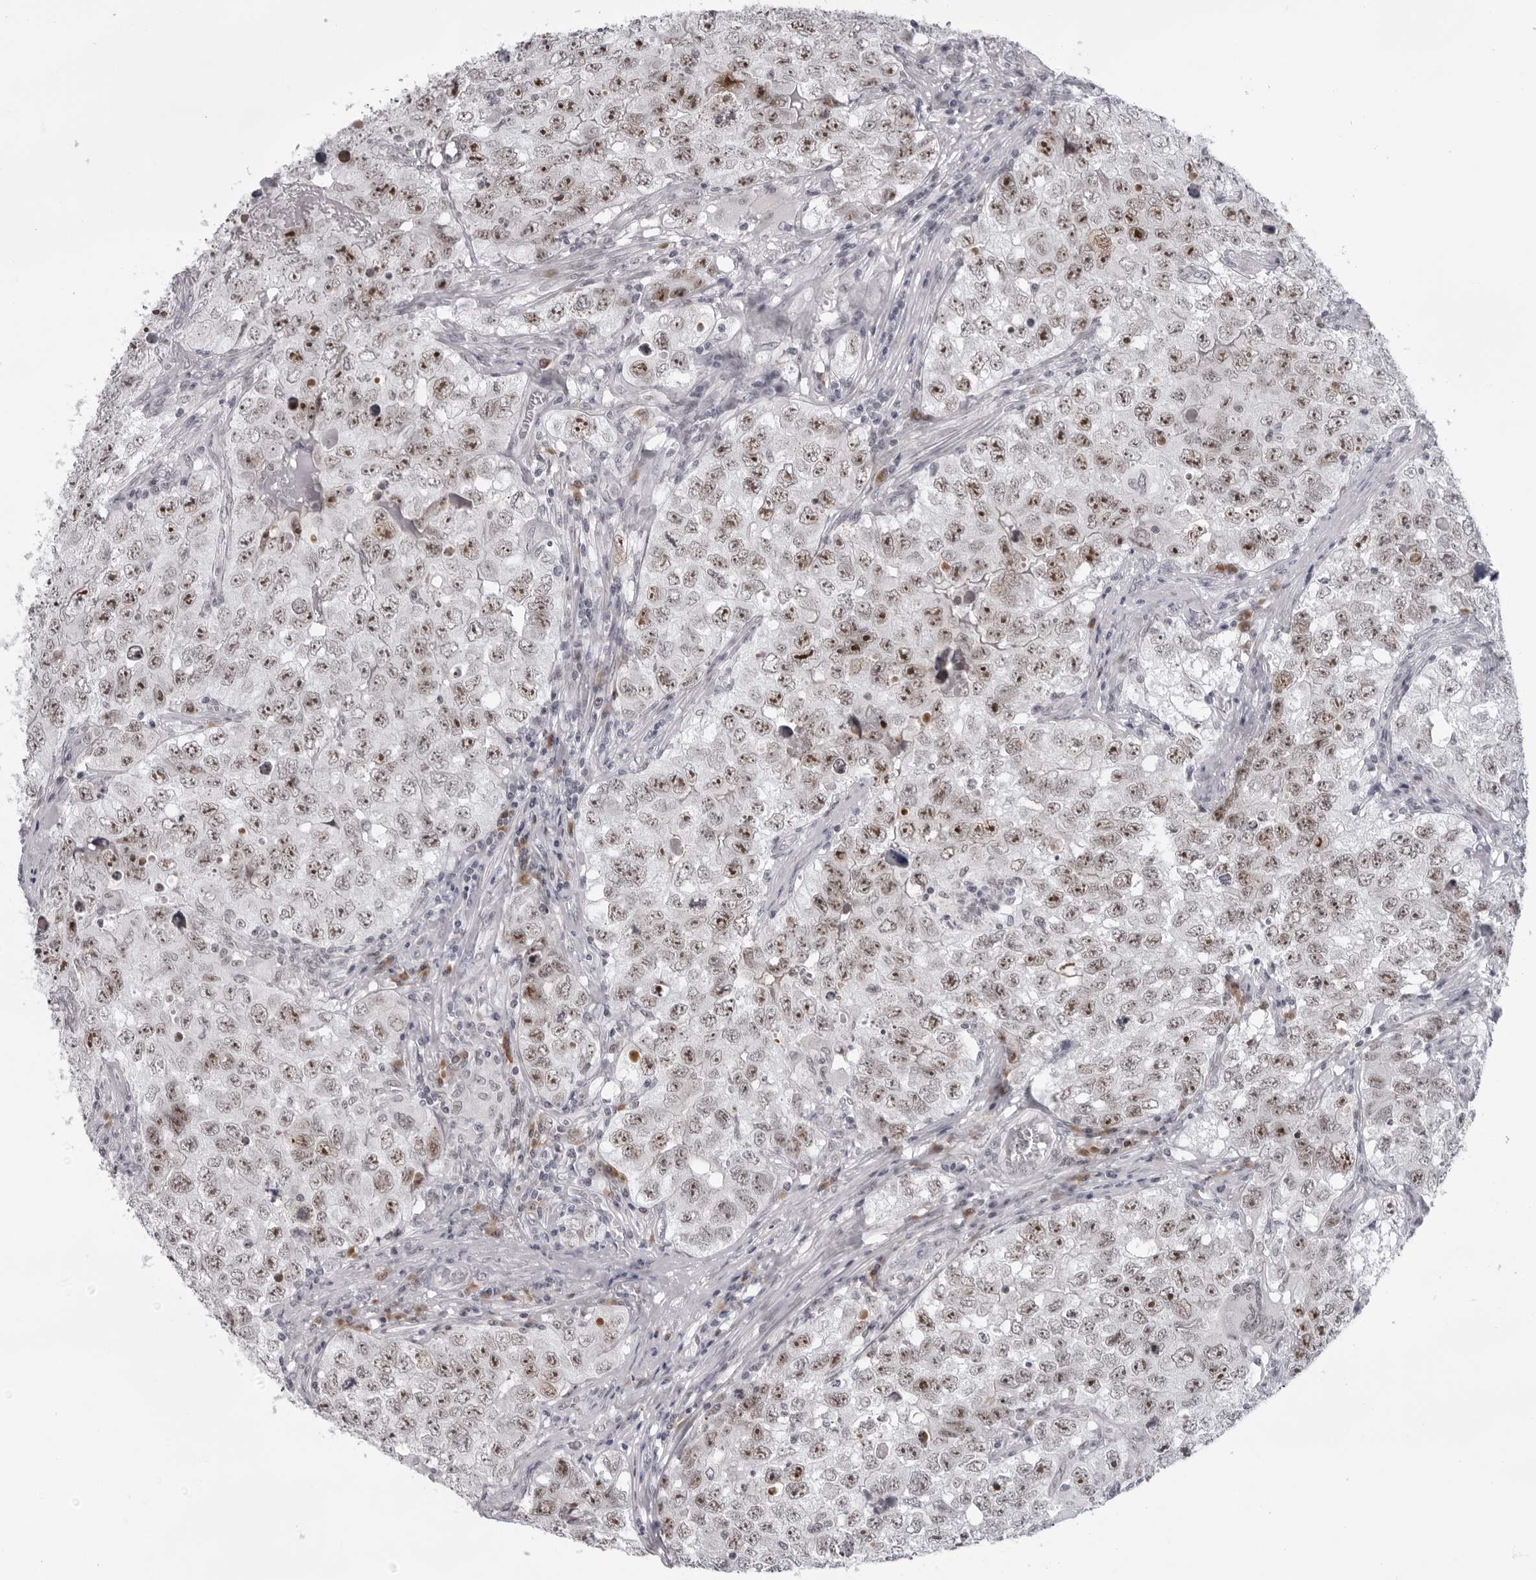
{"staining": {"intensity": "strong", "quantity": ">75%", "location": "nuclear"}, "tissue": "testis cancer", "cell_type": "Tumor cells", "image_type": "cancer", "snomed": [{"axis": "morphology", "description": "Seminoma, NOS"}, {"axis": "morphology", "description": "Carcinoma, Embryonal, NOS"}, {"axis": "topography", "description": "Testis"}], "caption": "A high-resolution photomicrograph shows immunohistochemistry (IHC) staining of testis cancer, which reveals strong nuclear expression in approximately >75% of tumor cells.", "gene": "EXOSC10", "patient": {"sex": "male", "age": 43}}